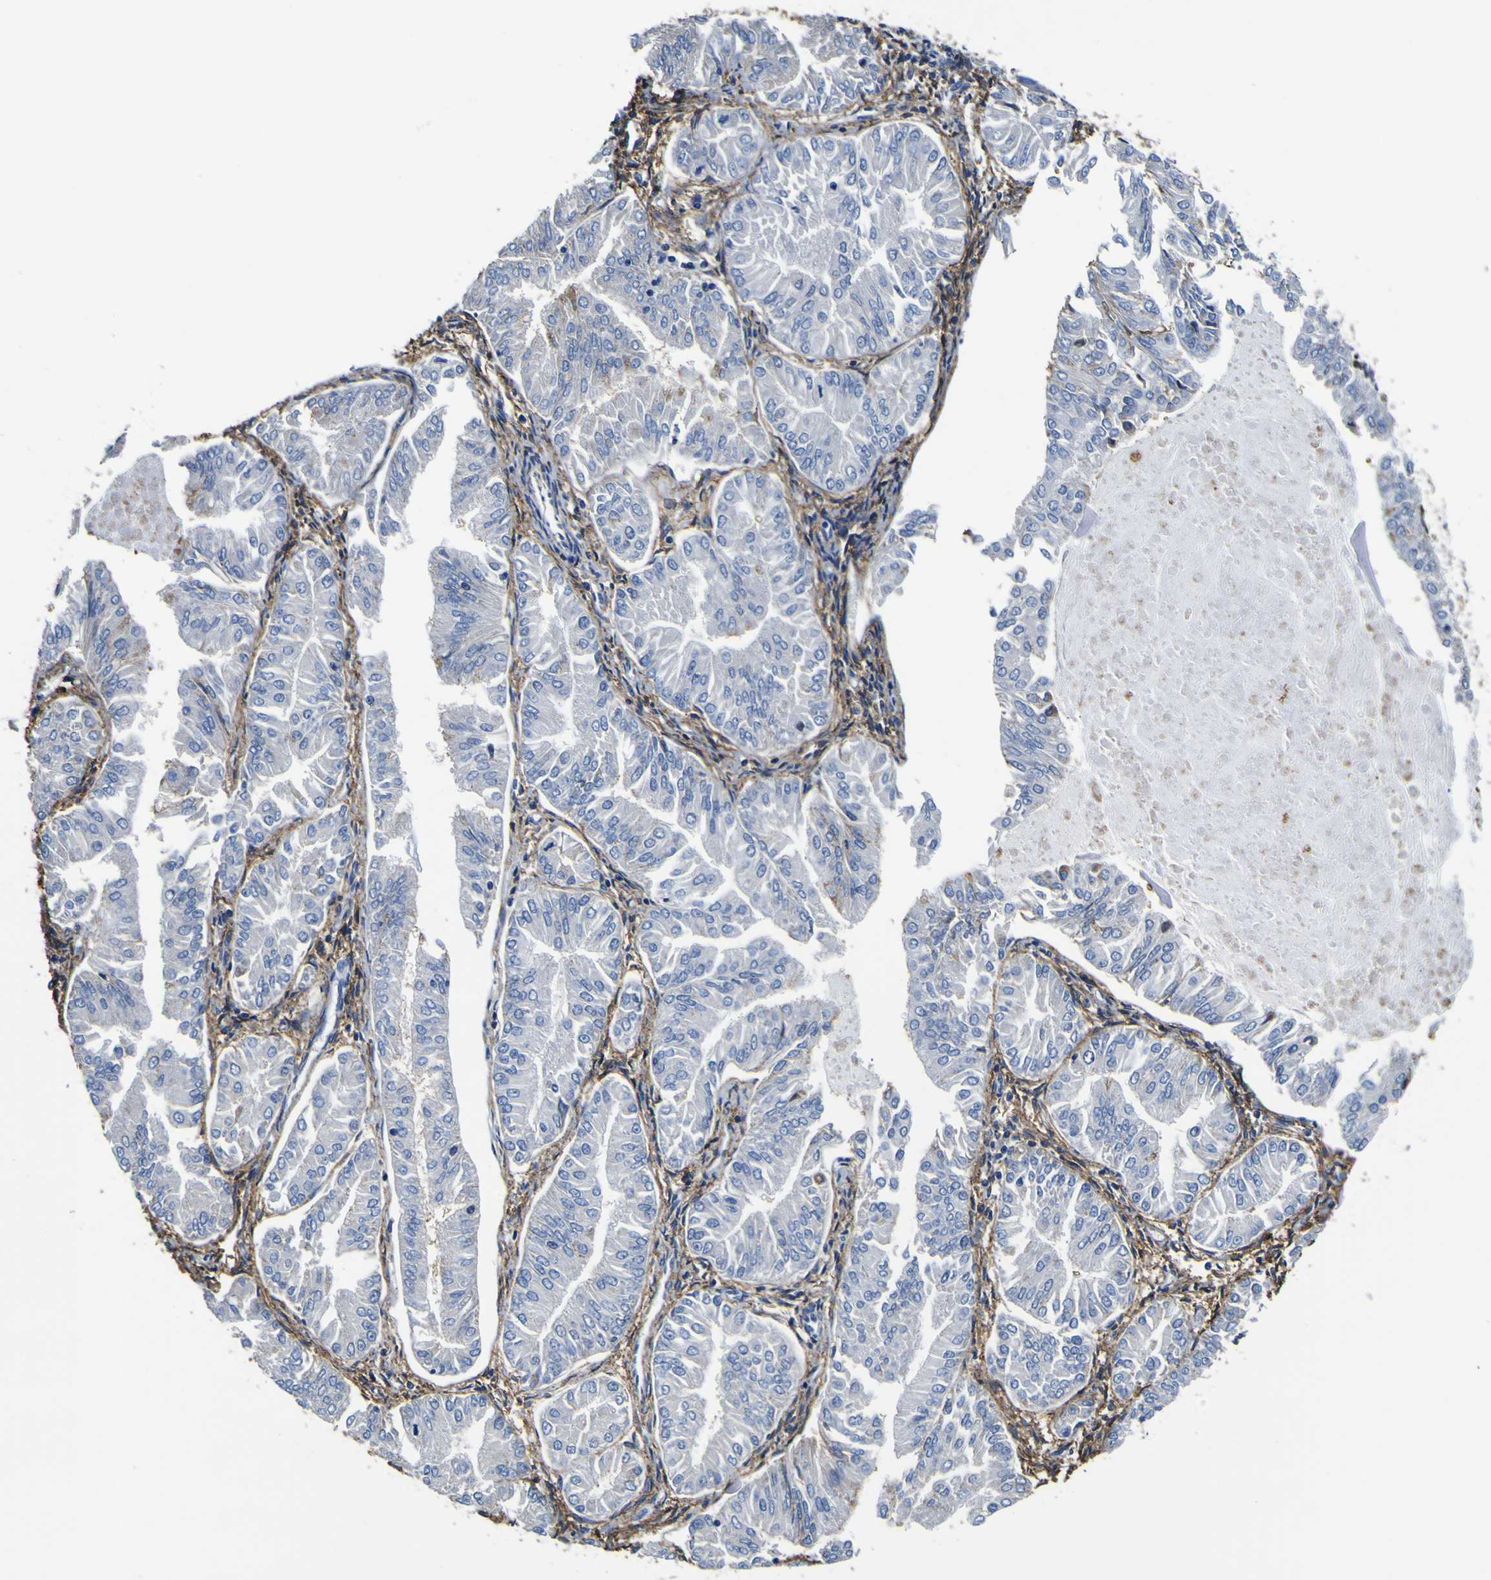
{"staining": {"intensity": "negative", "quantity": "none", "location": "none"}, "tissue": "endometrial cancer", "cell_type": "Tumor cells", "image_type": "cancer", "snomed": [{"axis": "morphology", "description": "Adenocarcinoma, NOS"}, {"axis": "topography", "description": "Endometrium"}], "caption": "DAB (3,3'-diaminobenzidine) immunohistochemical staining of adenocarcinoma (endometrial) shows no significant positivity in tumor cells. (DAB (3,3'-diaminobenzidine) immunohistochemistry visualized using brightfield microscopy, high magnification).", "gene": "PXDN", "patient": {"sex": "female", "age": 53}}